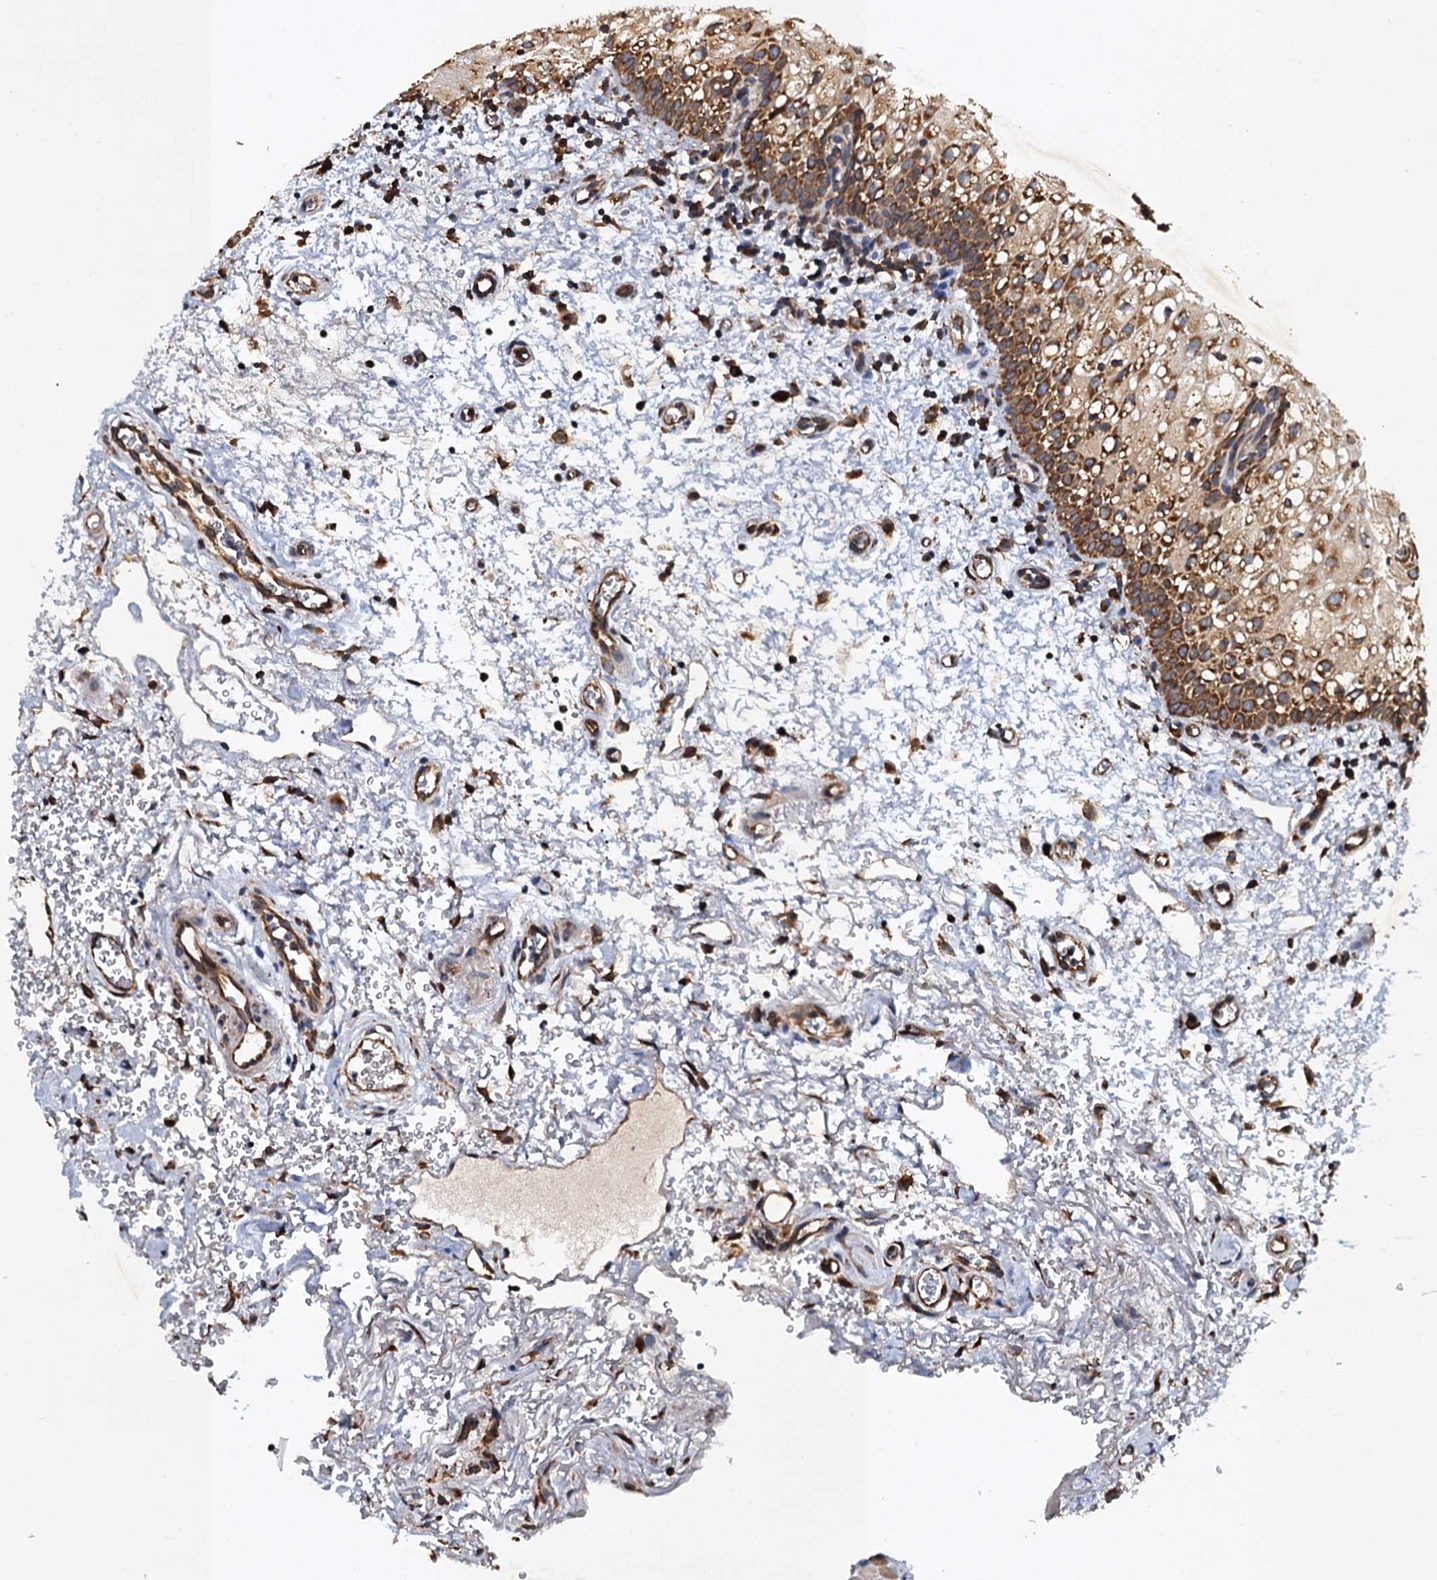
{"staining": {"intensity": "moderate", "quantity": ">75%", "location": "cytoplasmic/membranous"}, "tissue": "oral mucosa", "cell_type": "Squamous epithelial cells", "image_type": "normal", "snomed": [{"axis": "morphology", "description": "Normal tissue, NOS"}, {"axis": "morphology", "description": "Squamous cell carcinoma, NOS"}, {"axis": "topography", "description": "Oral tissue"}, {"axis": "topography", "description": "Head-Neck"}], "caption": "This photomicrograph exhibits IHC staining of unremarkable oral mucosa, with medium moderate cytoplasmic/membranous positivity in about >75% of squamous epithelial cells.", "gene": "LINS1", "patient": {"sex": "male", "age": 68}}